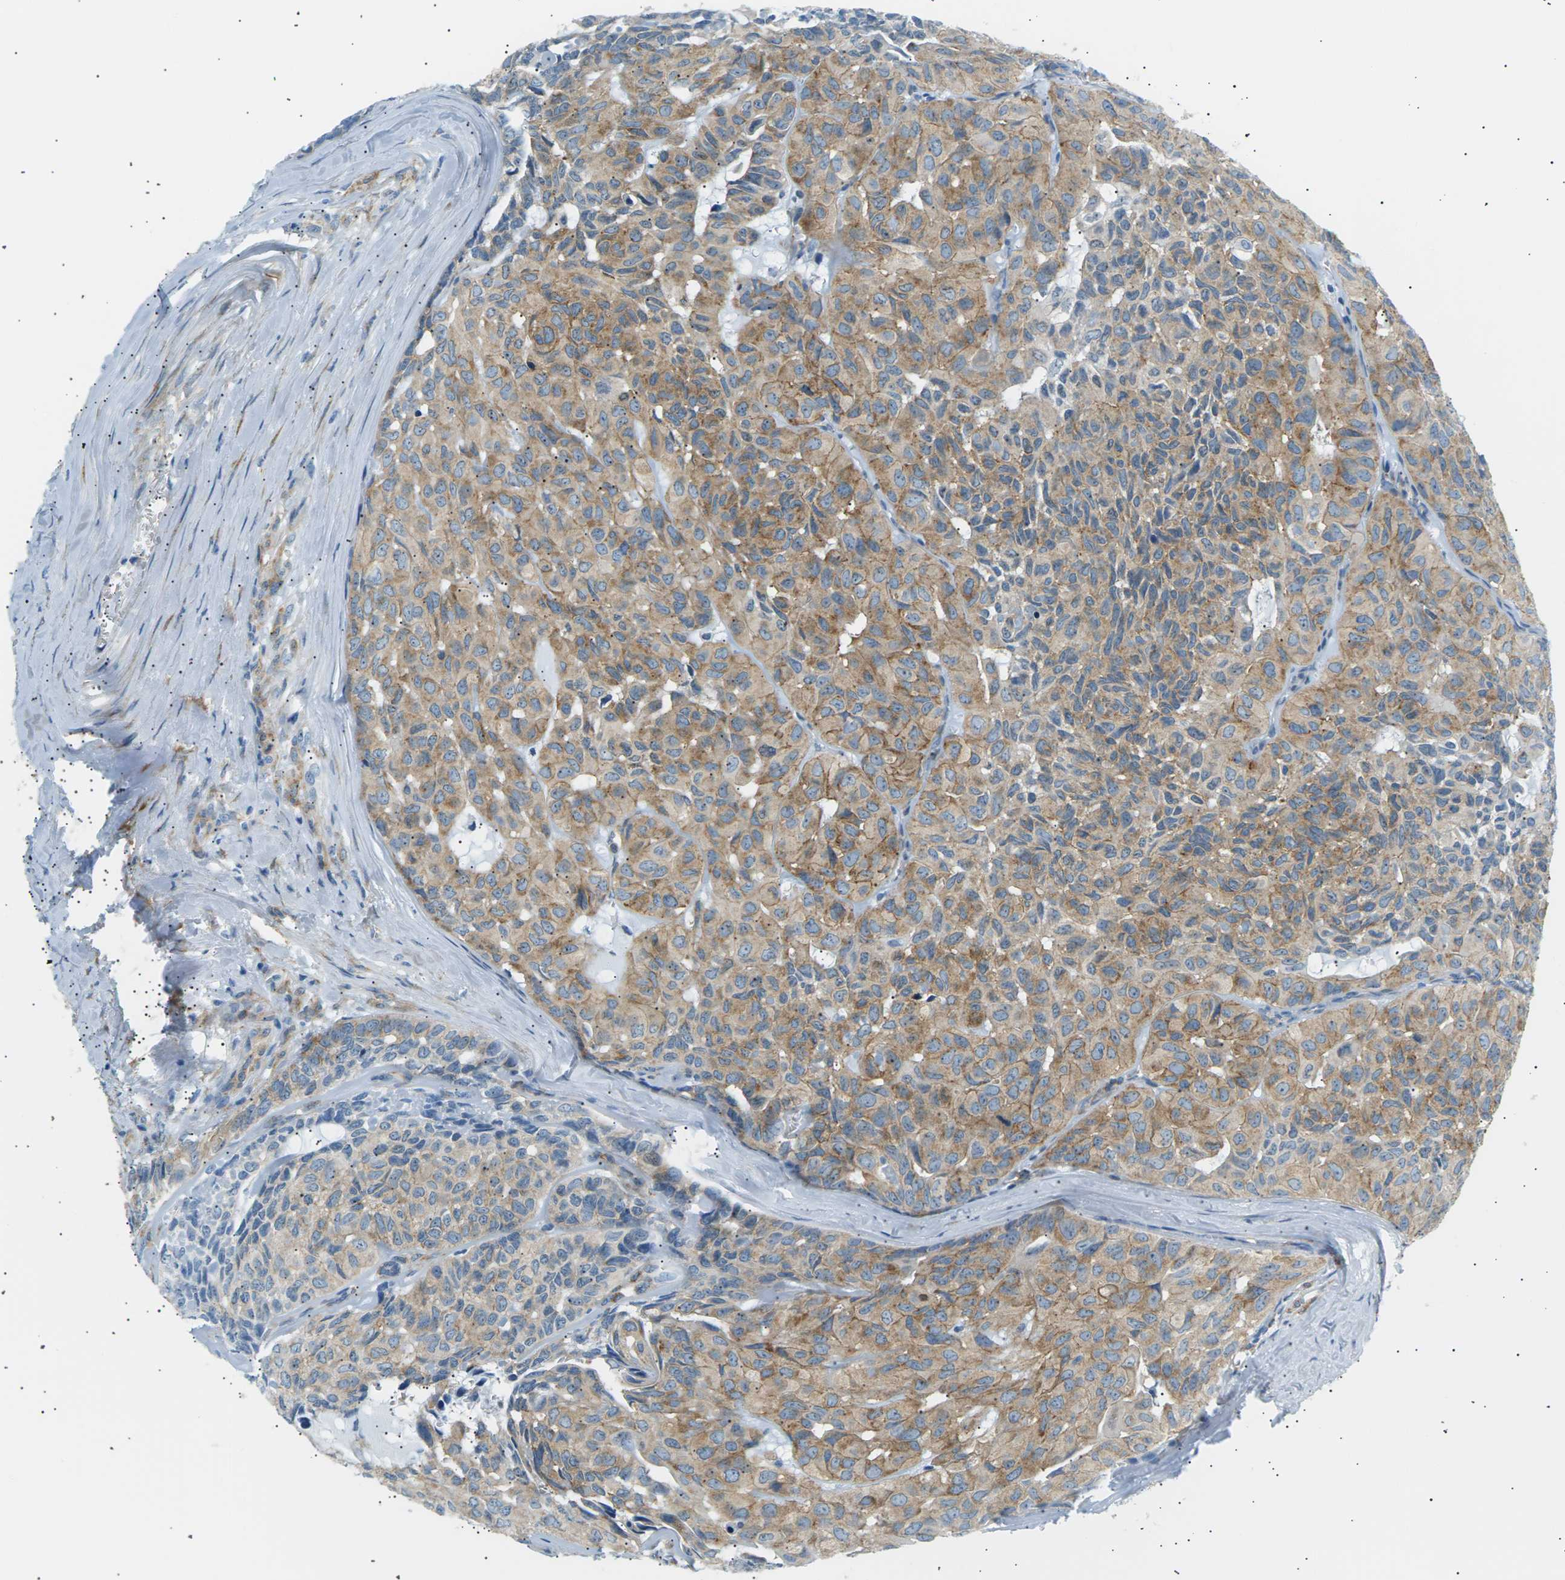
{"staining": {"intensity": "moderate", "quantity": ">75%", "location": "cytoplasmic/membranous"}, "tissue": "head and neck cancer", "cell_type": "Tumor cells", "image_type": "cancer", "snomed": [{"axis": "morphology", "description": "Adenocarcinoma, NOS"}, {"axis": "topography", "description": "Salivary gland, NOS"}, {"axis": "topography", "description": "Head-Neck"}], "caption": "Head and neck cancer tissue shows moderate cytoplasmic/membranous positivity in approximately >75% of tumor cells, visualized by immunohistochemistry.", "gene": "SEPTIN5", "patient": {"sex": "female", "age": 76}}